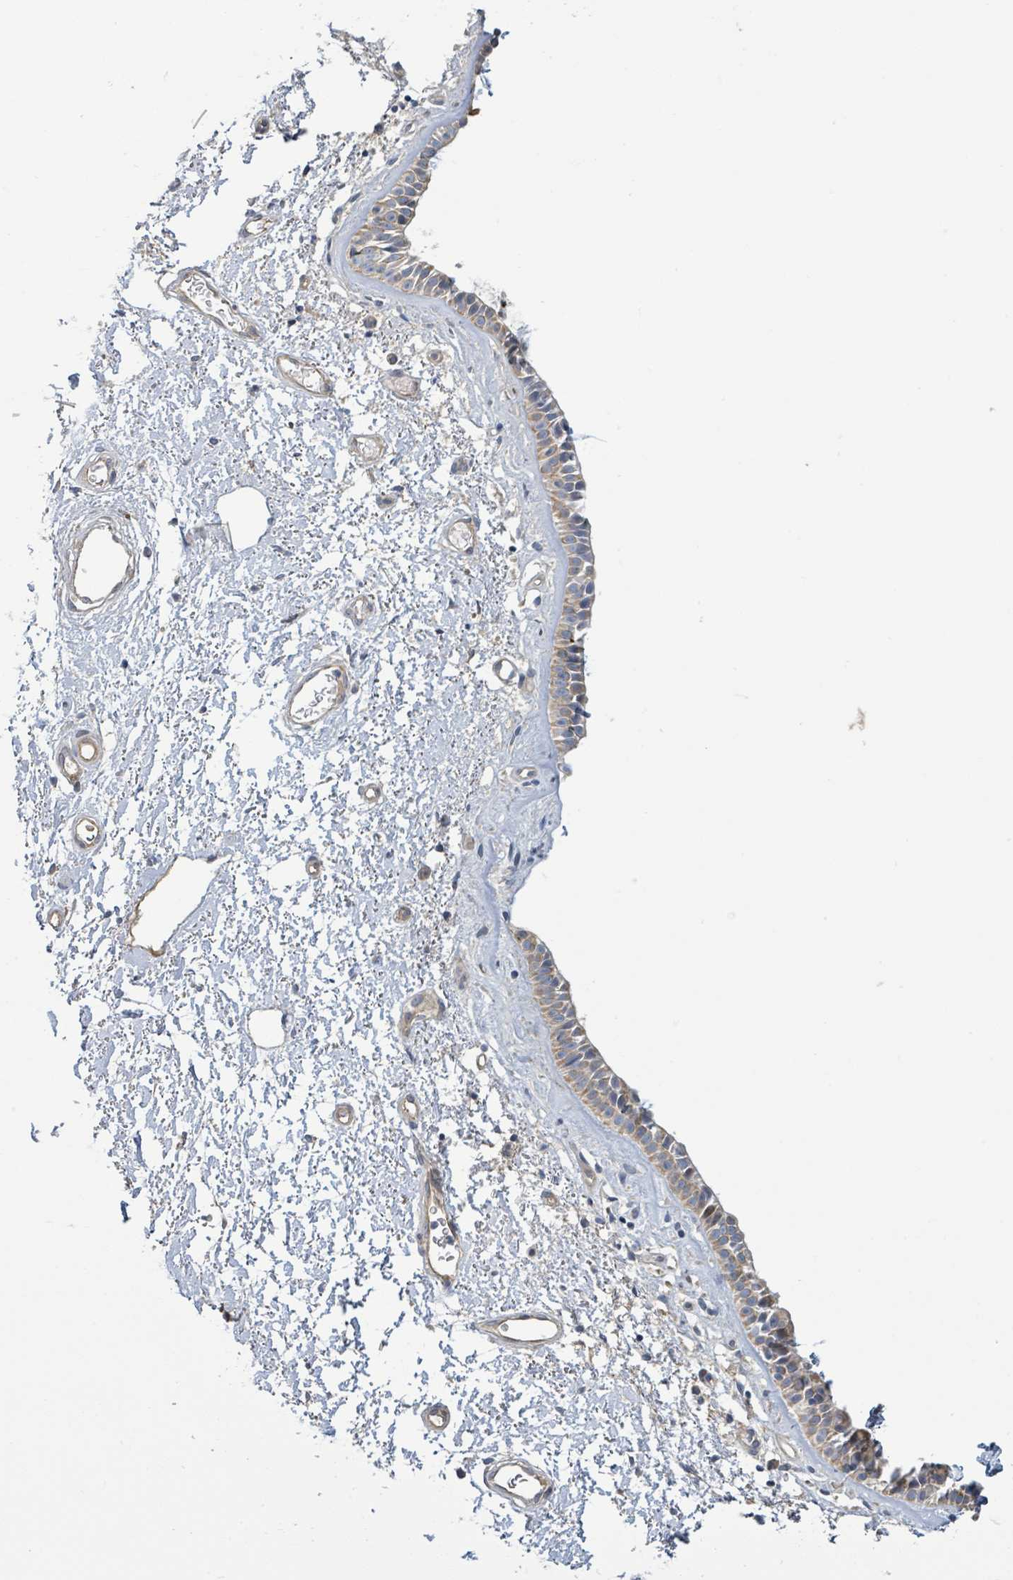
{"staining": {"intensity": "weak", "quantity": ">75%", "location": "cytoplasmic/membranous"}, "tissue": "nasopharynx", "cell_type": "Respiratory epithelial cells", "image_type": "normal", "snomed": [{"axis": "morphology", "description": "Normal tissue, NOS"}, {"axis": "topography", "description": "Cartilage tissue"}, {"axis": "topography", "description": "Nasopharynx"}], "caption": "A brown stain highlights weak cytoplasmic/membranous staining of a protein in respiratory epithelial cells of normal nasopharynx.", "gene": "CFAP210", "patient": {"sex": "male", "age": 56}}